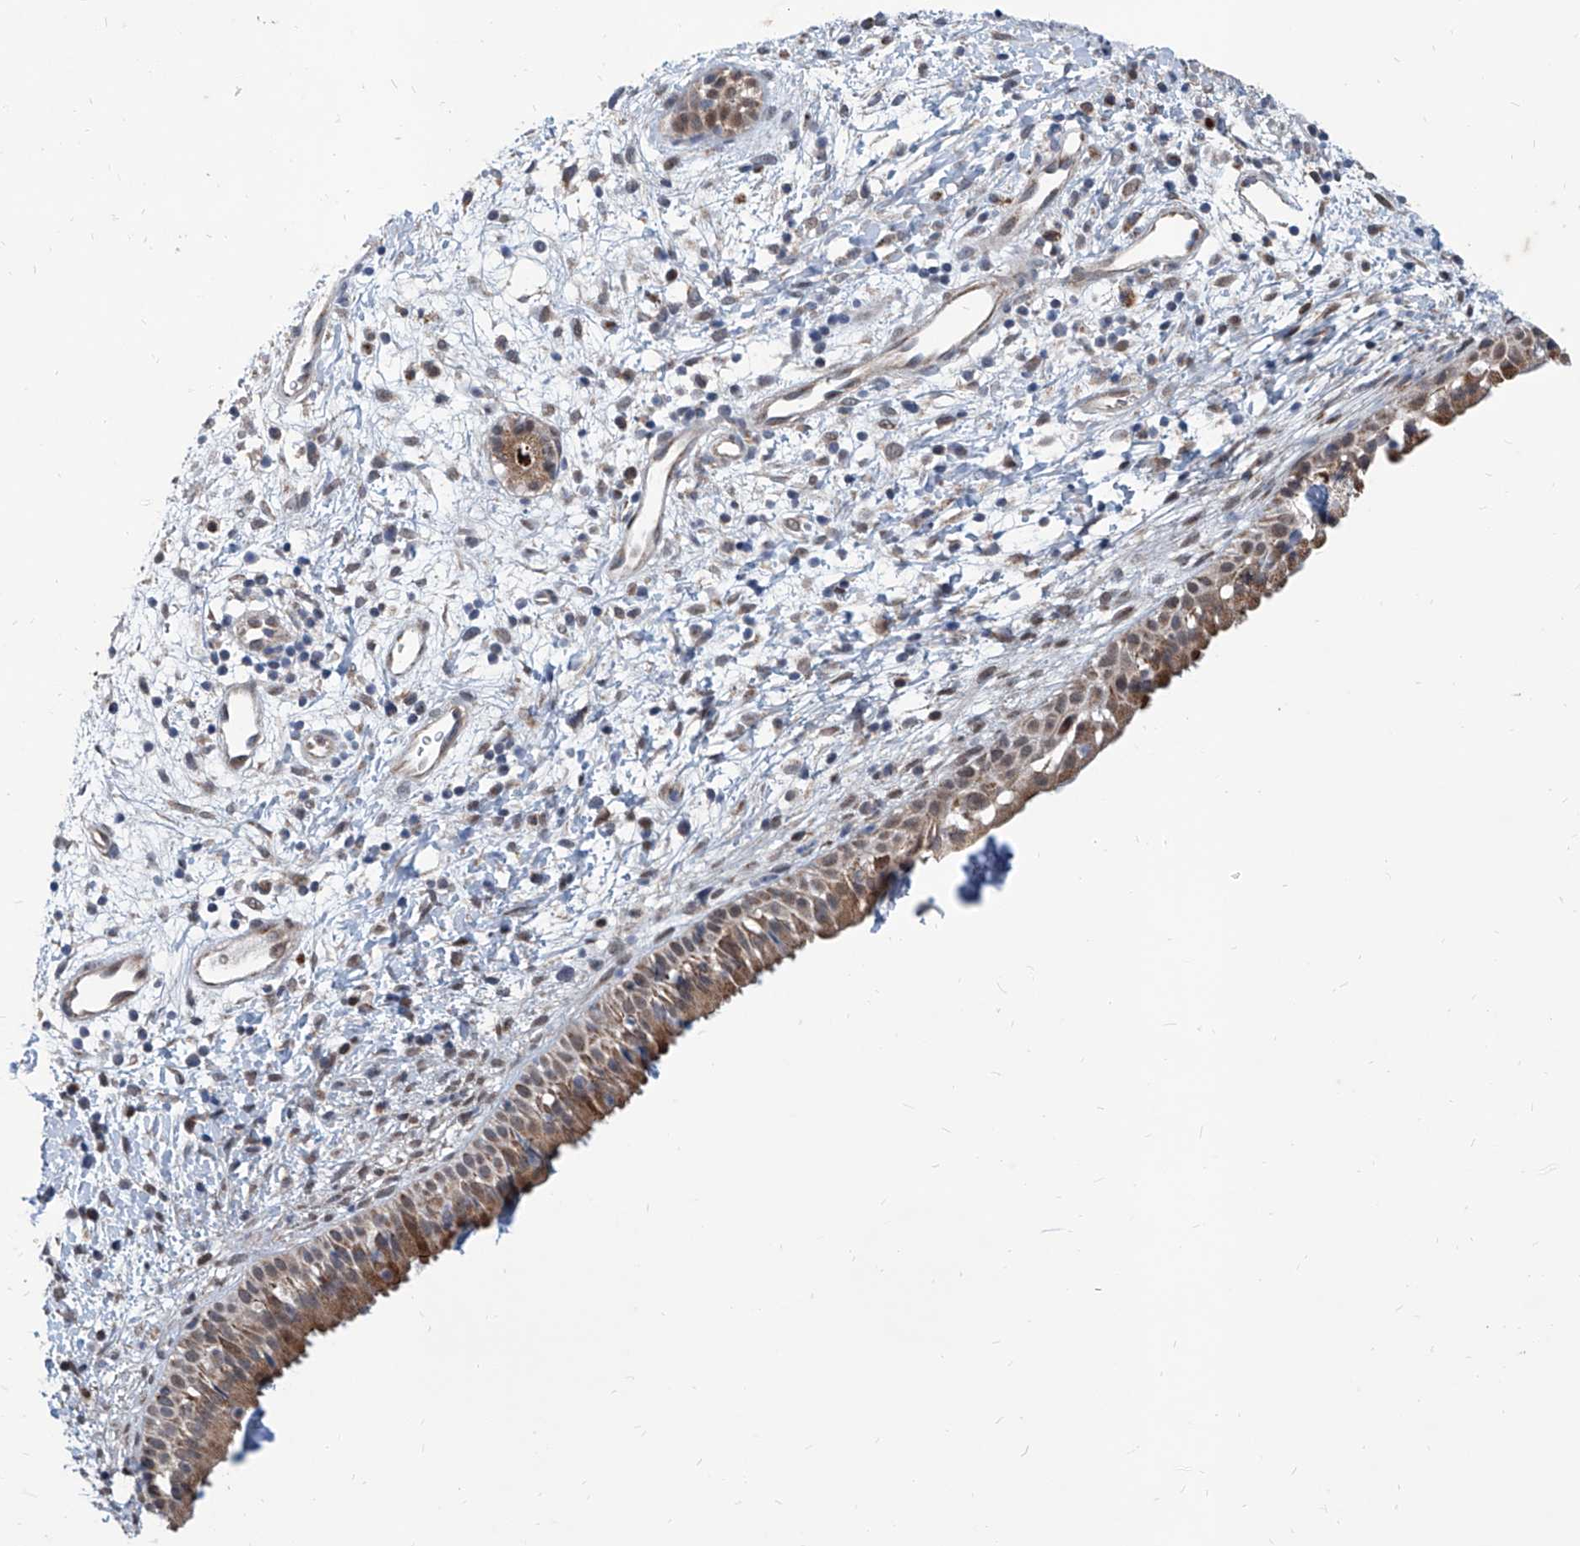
{"staining": {"intensity": "strong", "quantity": ">75%", "location": "cytoplasmic/membranous"}, "tissue": "nasopharynx", "cell_type": "Respiratory epithelial cells", "image_type": "normal", "snomed": [{"axis": "morphology", "description": "Normal tissue, NOS"}, {"axis": "topography", "description": "Nasopharynx"}], "caption": "A high-resolution micrograph shows immunohistochemistry (IHC) staining of normal nasopharynx, which shows strong cytoplasmic/membranous positivity in approximately >75% of respiratory epithelial cells. (Brightfield microscopy of DAB IHC at high magnification).", "gene": "USP48", "patient": {"sex": "male", "age": 22}}